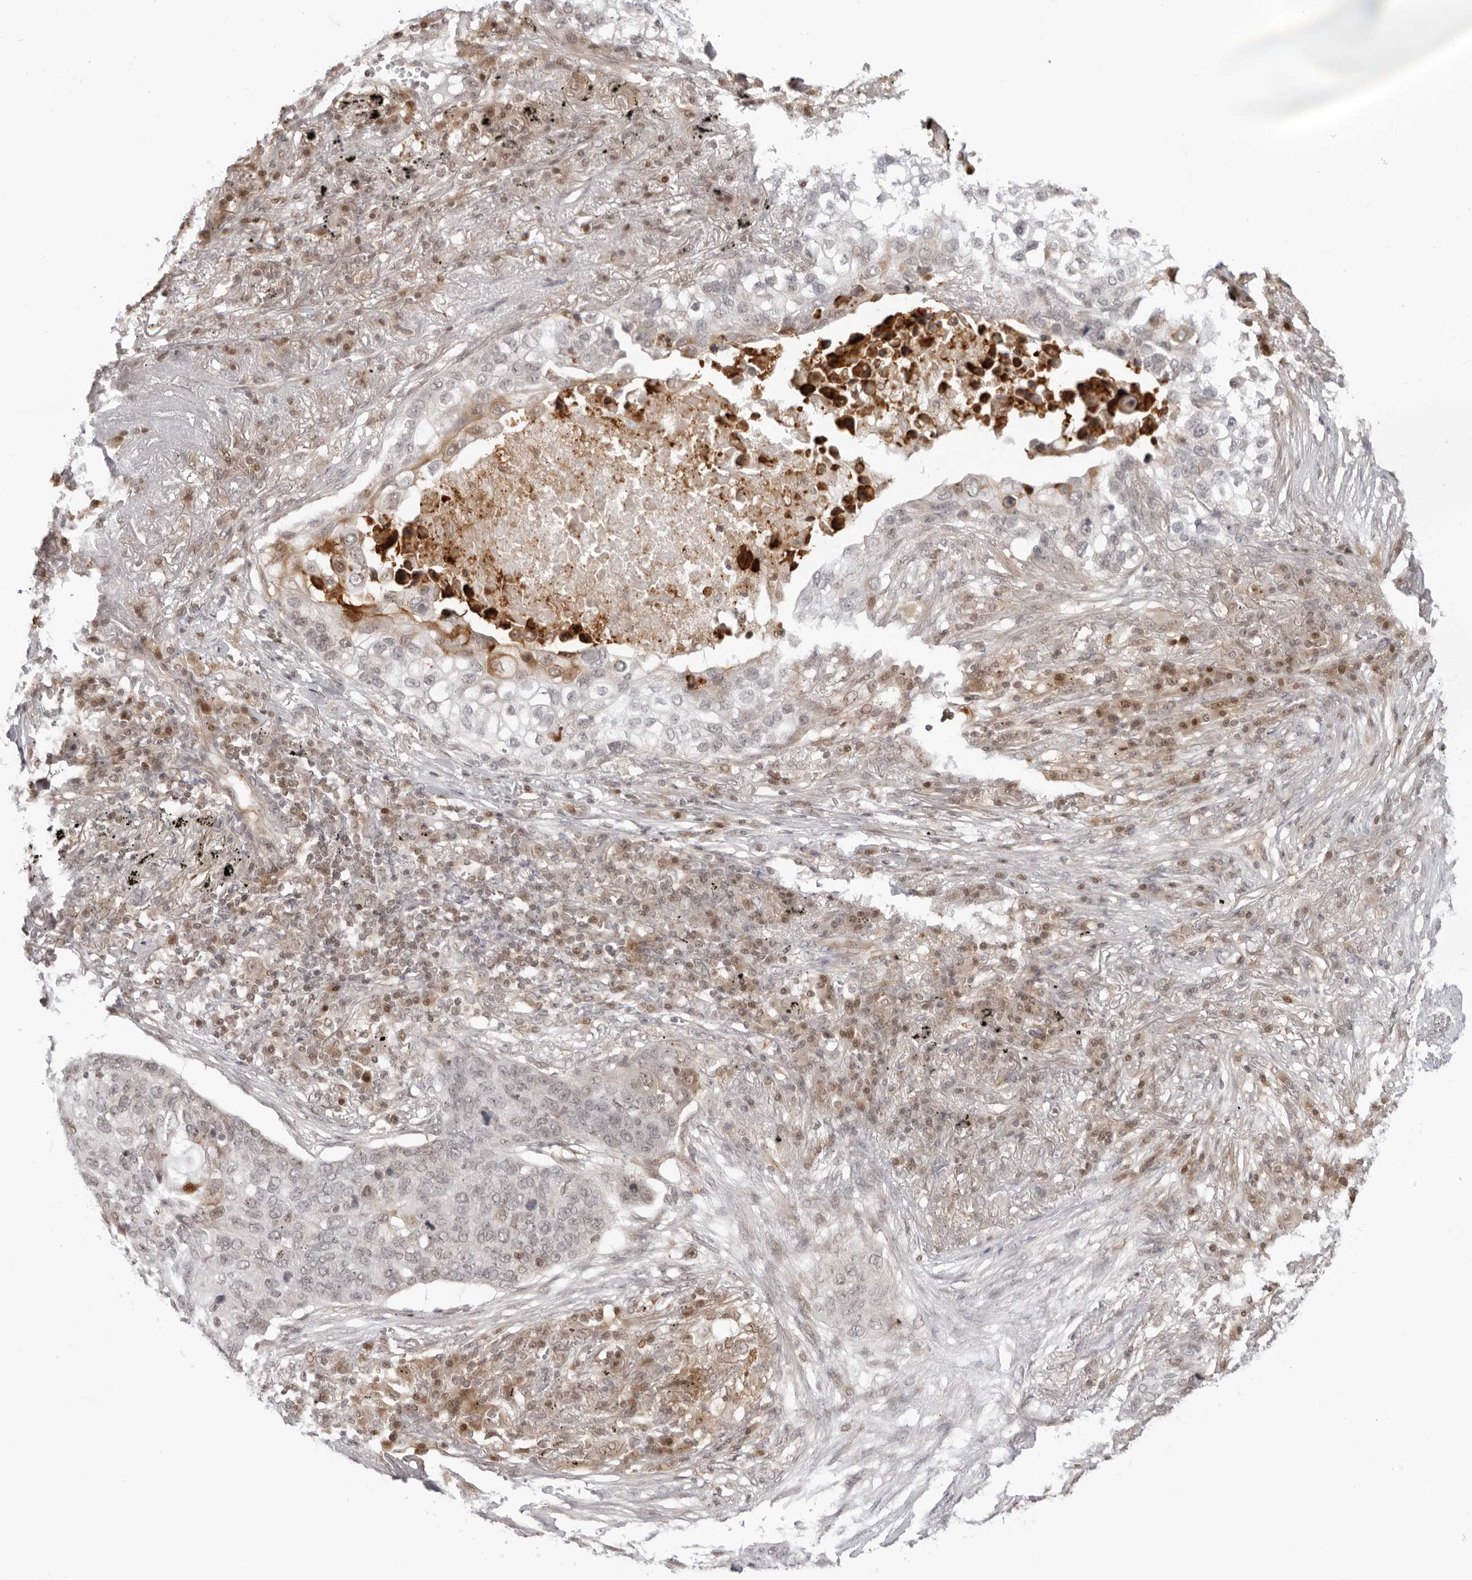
{"staining": {"intensity": "negative", "quantity": "none", "location": "none"}, "tissue": "lung cancer", "cell_type": "Tumor cells", "image_type": "cancer", "snomed": [{"axis": "morphology", "description": "Squamous cell carcinoma, NOS"}, {"axis": "topography", "description": "Lung"}], "caption": "IHC of human lung cancer (squamous cell carcinoma) shows no staining in tumor cells.", "gene": "RNF146", "patient": {"sex": "female", "age": 63}}